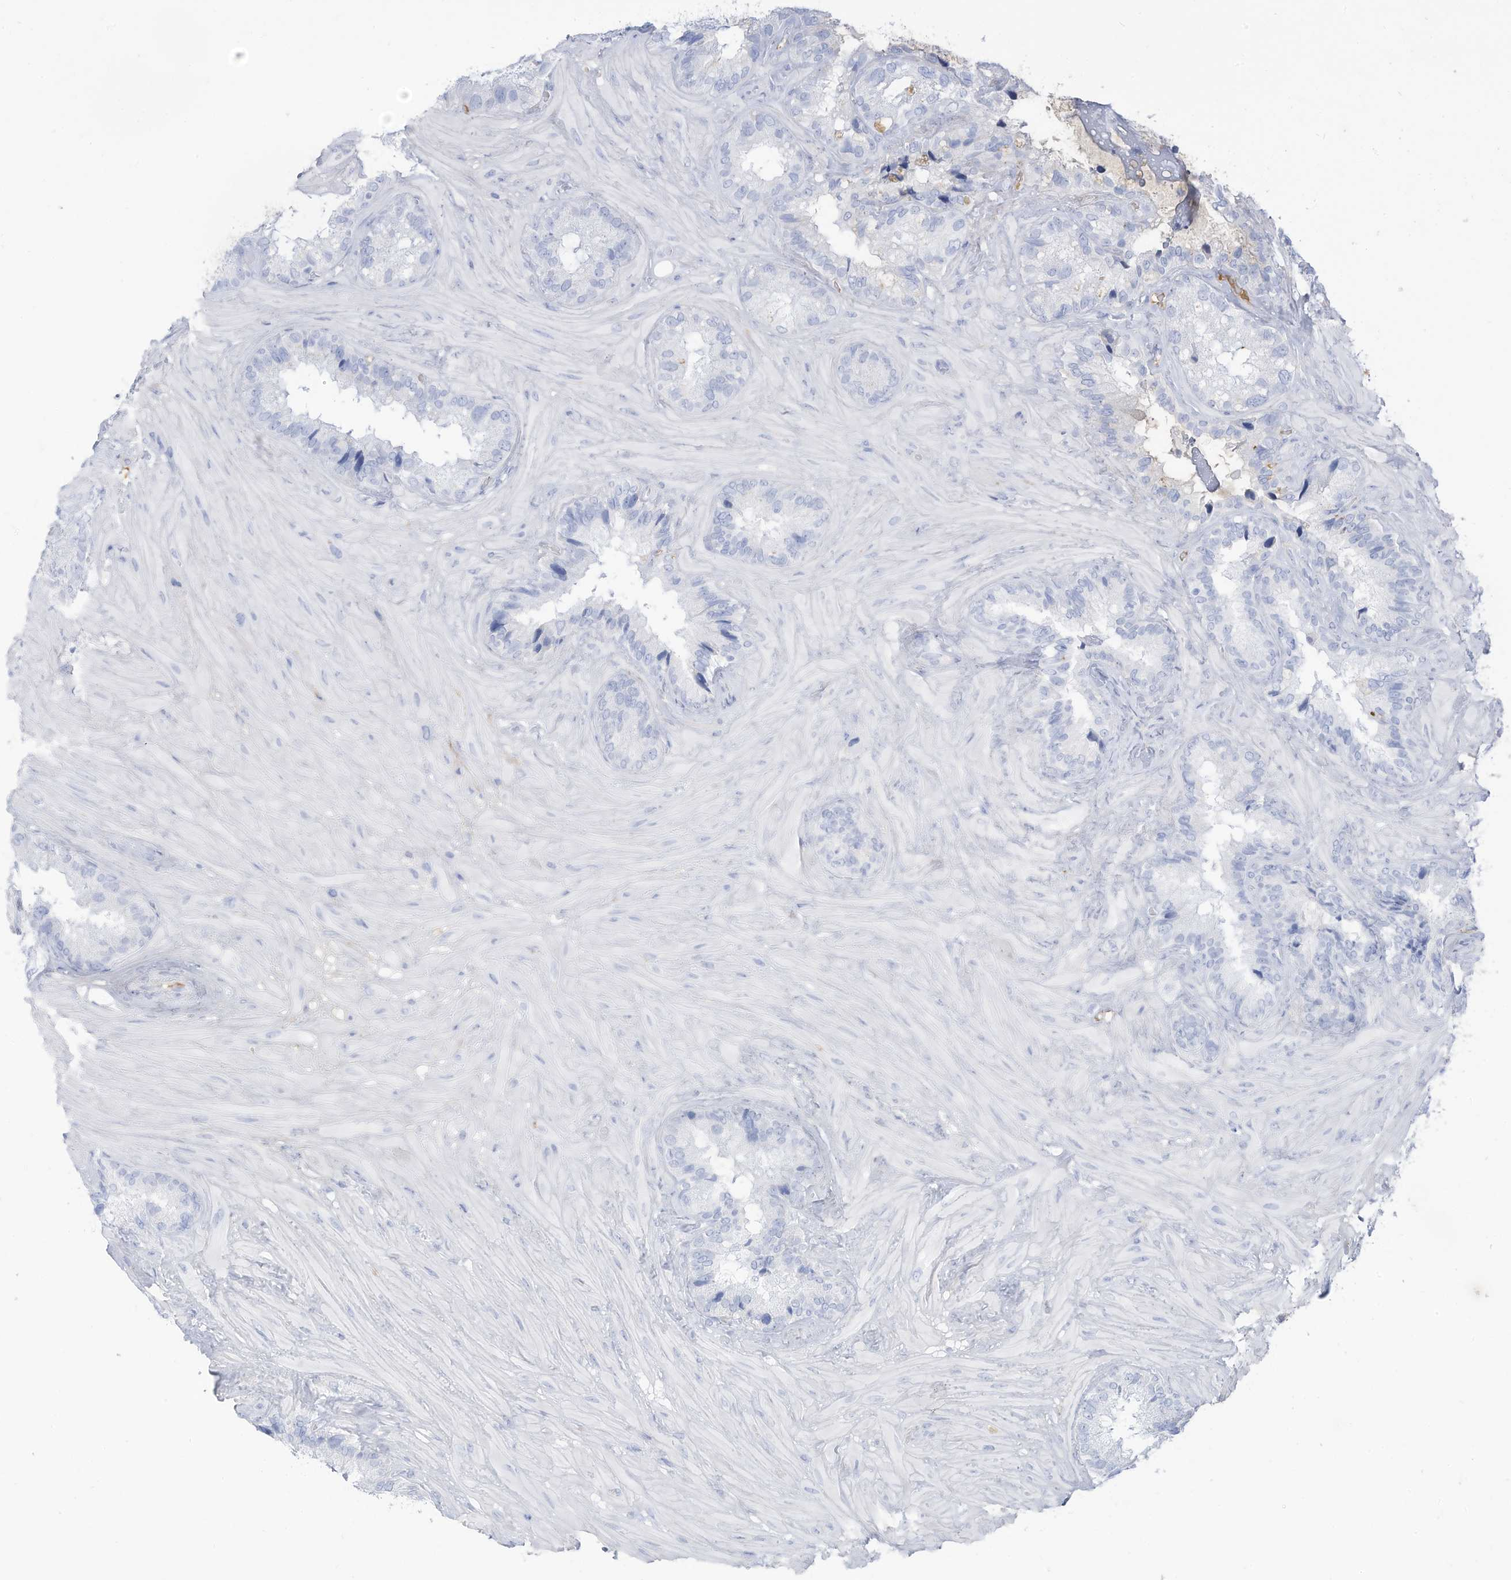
{"staining": {"intensity": "negative", "quantity": "none", "location": "none"}, "tissue": "seminal vesicle", "cell_type": "Glandular cells", "image_type": "normal", "snomed": [{"axis": "morphology", "description": "Normal tissue, NOS"}, {"axis": "topography", "description": "Prostate"}, {"axis": "topography", "description": "Seminal veicle"}], "caption": "The histopathology image shows no staining of glandular cells in unremarkable seminal vesicle.", "gene": "HSD17B13", "patient": {"sex": "male", "age": 68}}